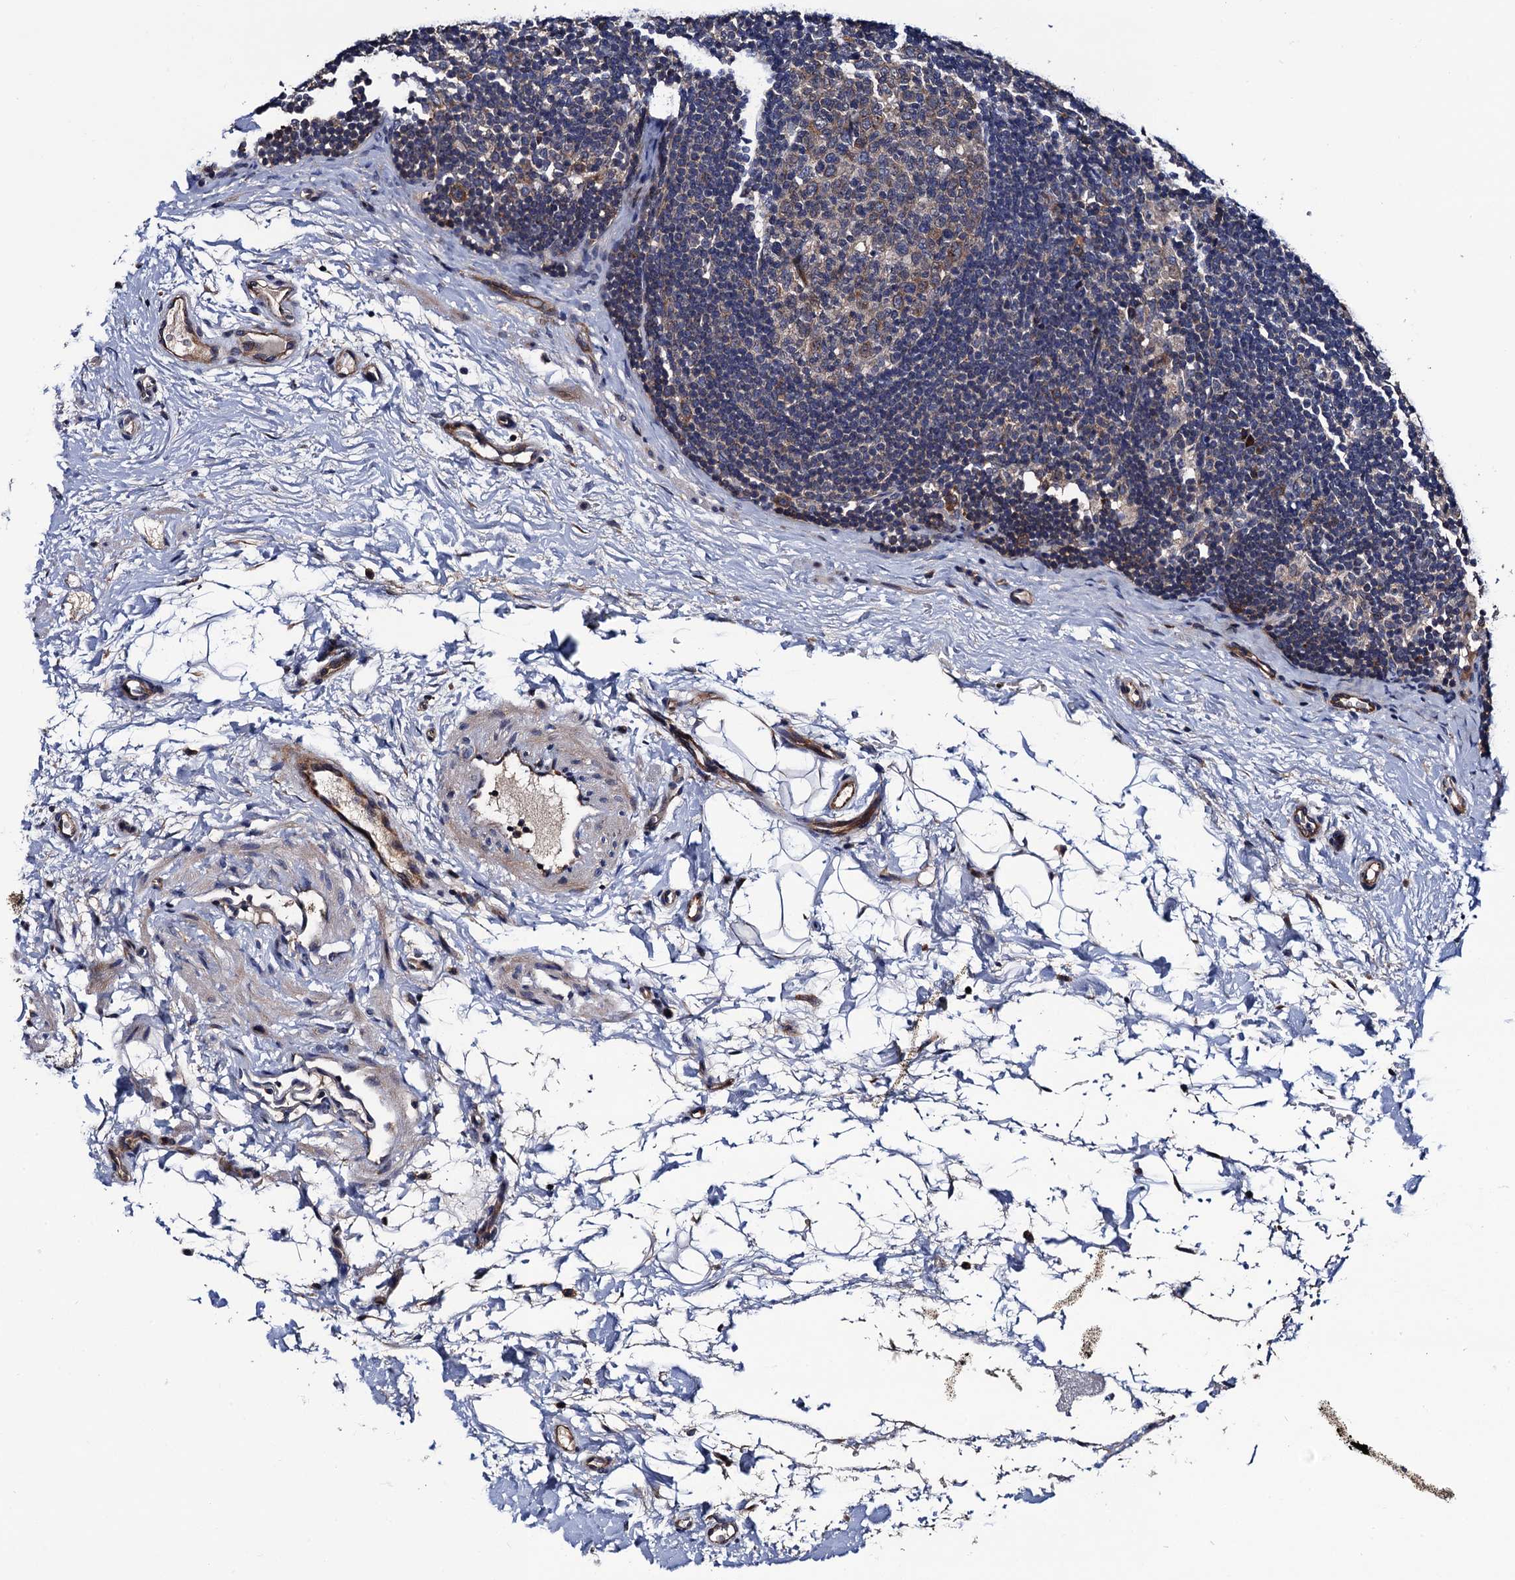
{"staining": {"intensity": "weak", "quantity": "<25%", "location": "cytoplasmic/membranous"}, "tissue": "lymph node", "cell_type": "Germinal center cells", "image_type": "normal", "snomed": [{"axis": "morphology", "description": "Normal tissue, NOS"}, {"axis": "topography", "description": "Lymph node"}], "caption": "Immunohistochemistry (IHC) of benign human lymph node exhibits no expression in germinal center cells.", "gene": "TRMT112", "patient": {"sex": "female", "age": 22}}